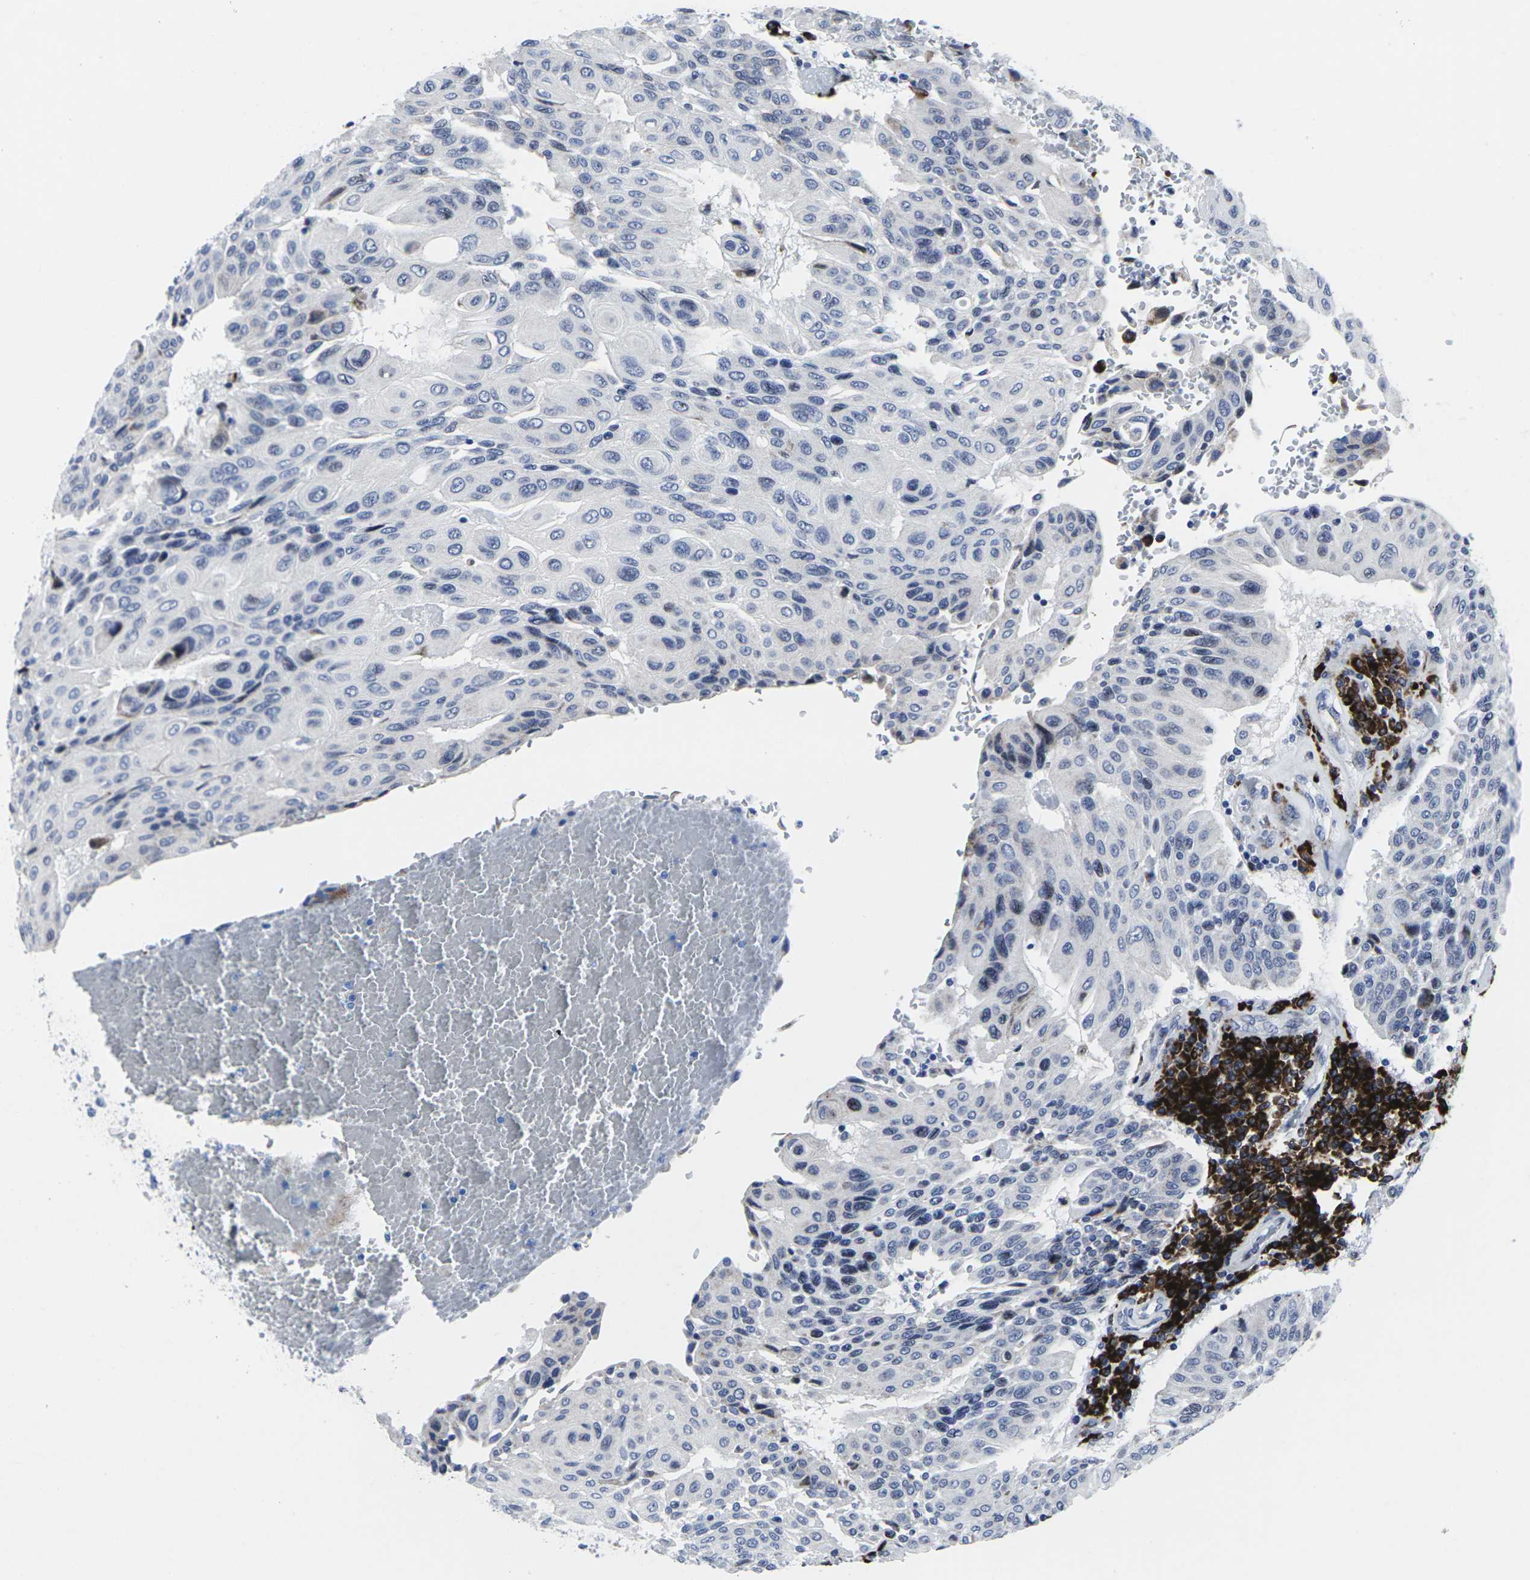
{"staining": {"intensity": "negative", "quantity": "none", "location": "none"}, "tissue": "urothelial cancer", "cell_type": "Tumor cells", "image_type": "cancer", "snomed": [{"axis": "morphology", "description": "Urothelial carcinoma, High grade"}, {"axis": "topography", "description": "Urinary bladder"}], "caption": "Tumor cells are negative for brown protein staining in high-grade urothelial carcinoma. (IHC, brightfield microscopy, high magnification).", "gene": "RPN1", "patient": {"sex": "male", "age": 66}}